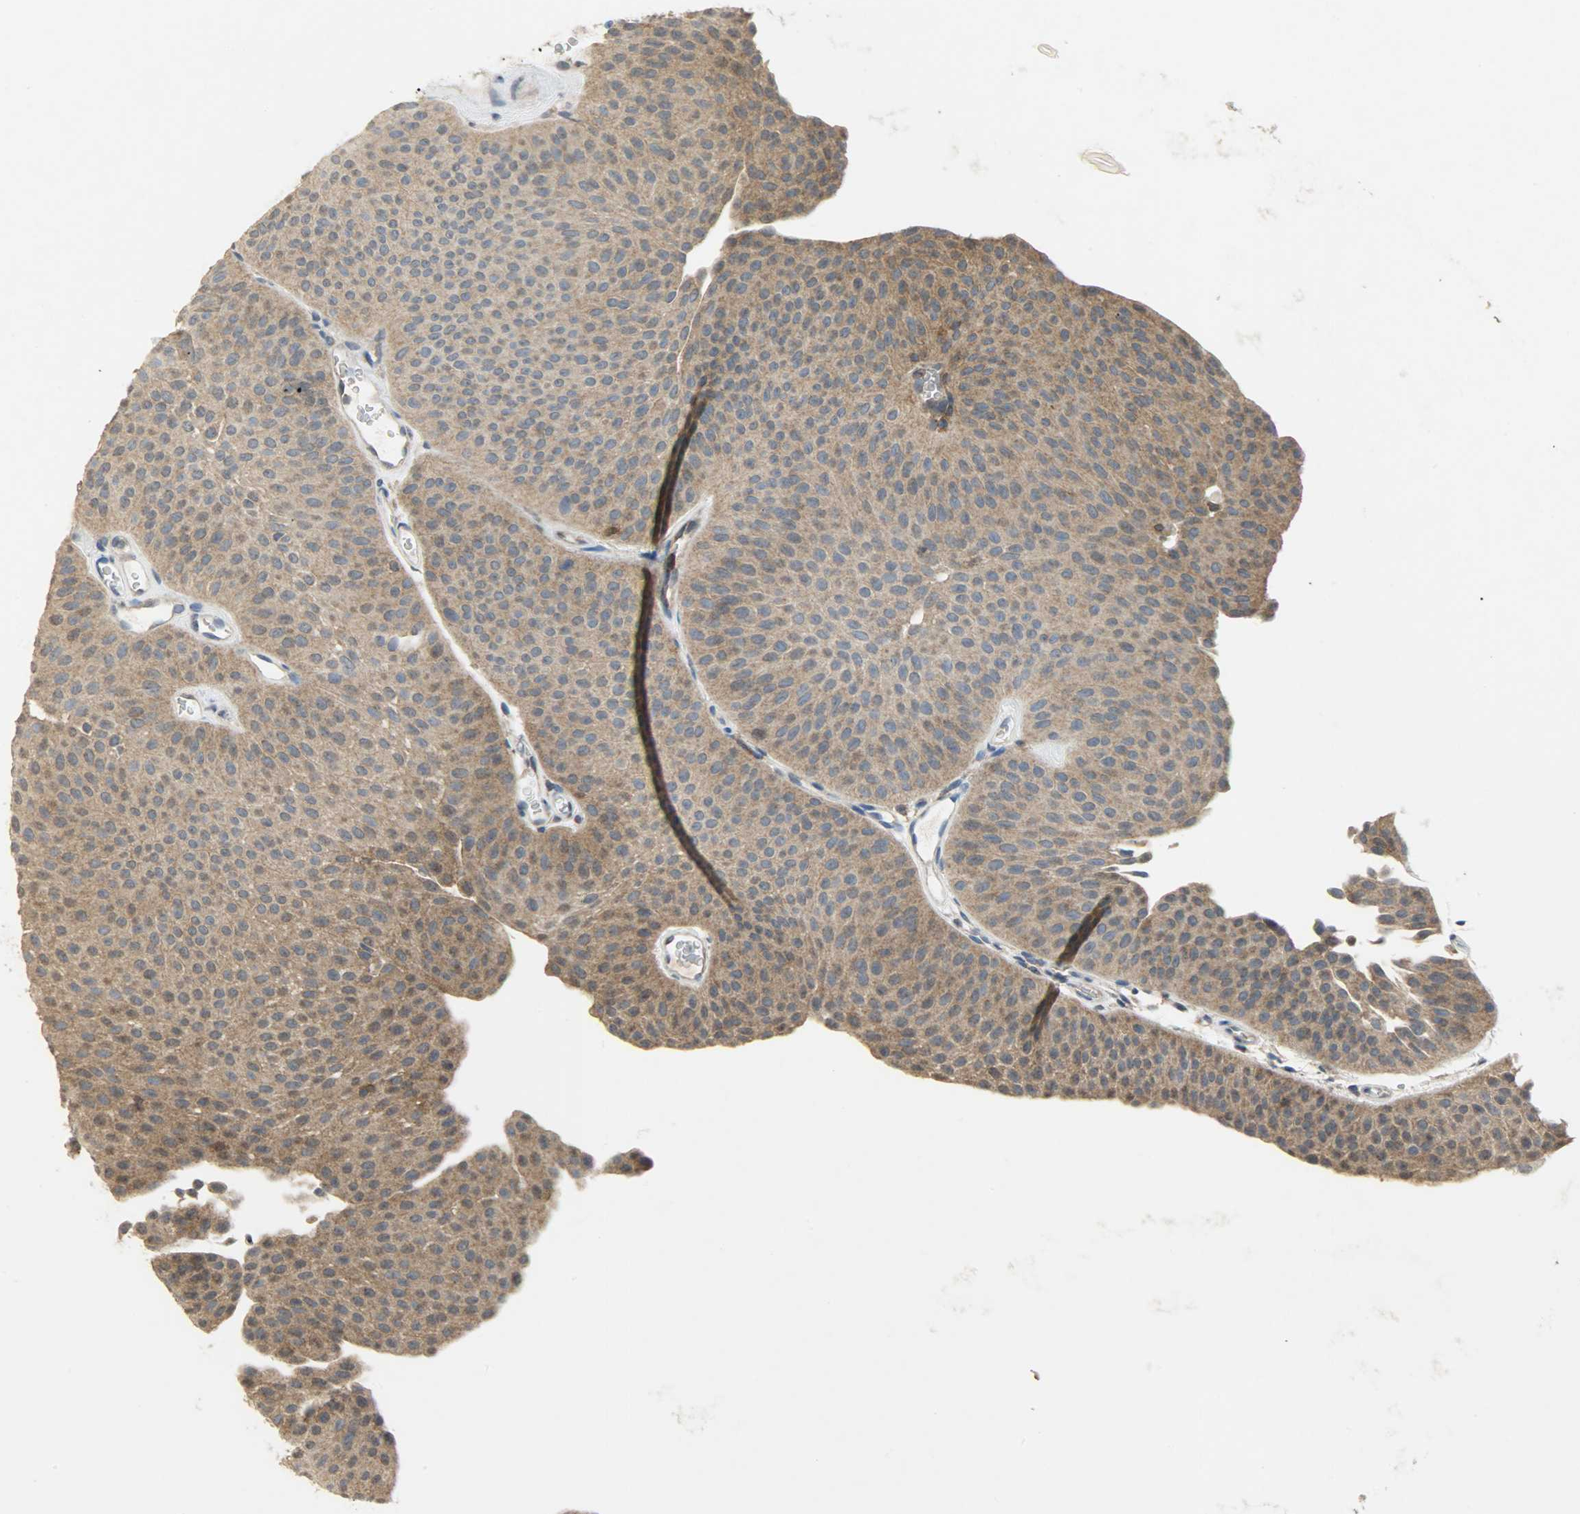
{"staining": {"intensity": "moderate", "quantity": ">75%", "location": "cytoplasmic/membranous"}, "tissue": "urothelial cancer", "cell_type": "Tumor cells", "image_type": "cancer", "snomed": [{"axis": "morphology", "description": "Urothelial carcinoma, Low grade"}, {"axis": "topography", "description": "Urinary bladder"}], "caption": "This photomicrograph reveals urothelial cancer stained with immunohistochemistry to label a protein in brown. The cytoplasmic/membranous of tumor cells show moderate positivity for the protein. Nuclei are counter-stained blue.", "gene": "TRIM21", "patient": {"sex": "female", "age": 60}}